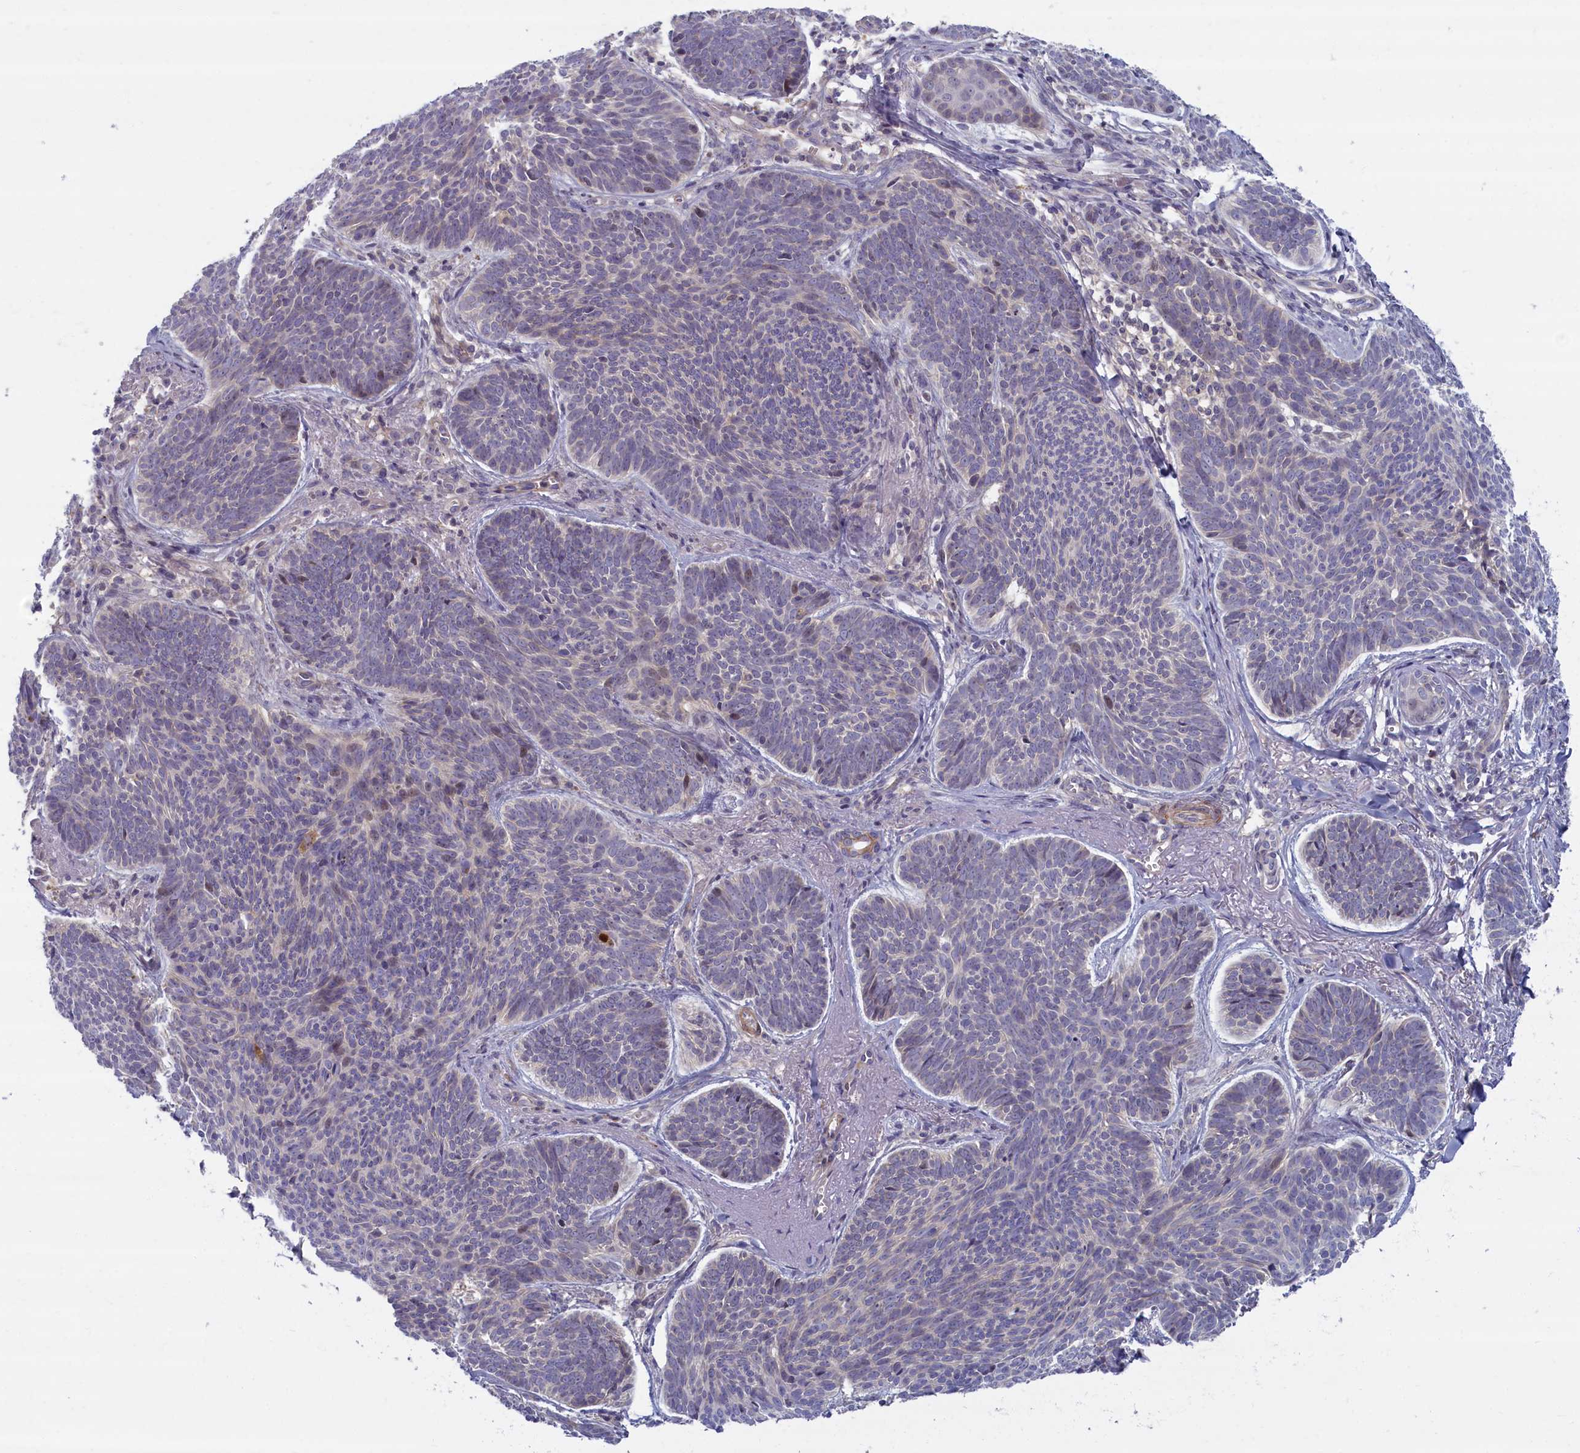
{"staining": {"intensity": "negative", "quantity": "none", "location": "none"}, "tissue": "skin cancer", "cell_type": "Tumor cells", "image_type": "cancer", "snomed": [{"axis": "morphology", "description": "Basal cell carcinoma"}, {"axis": "topography", "description": "Skin"}], "caption": "This is an immunohistochemistry (IHC) histopathology image of human skin cancer. There is no positivity in tumor cells.", "gene": "TRPM4", "patient": {"sex": "female", "age": 74}}